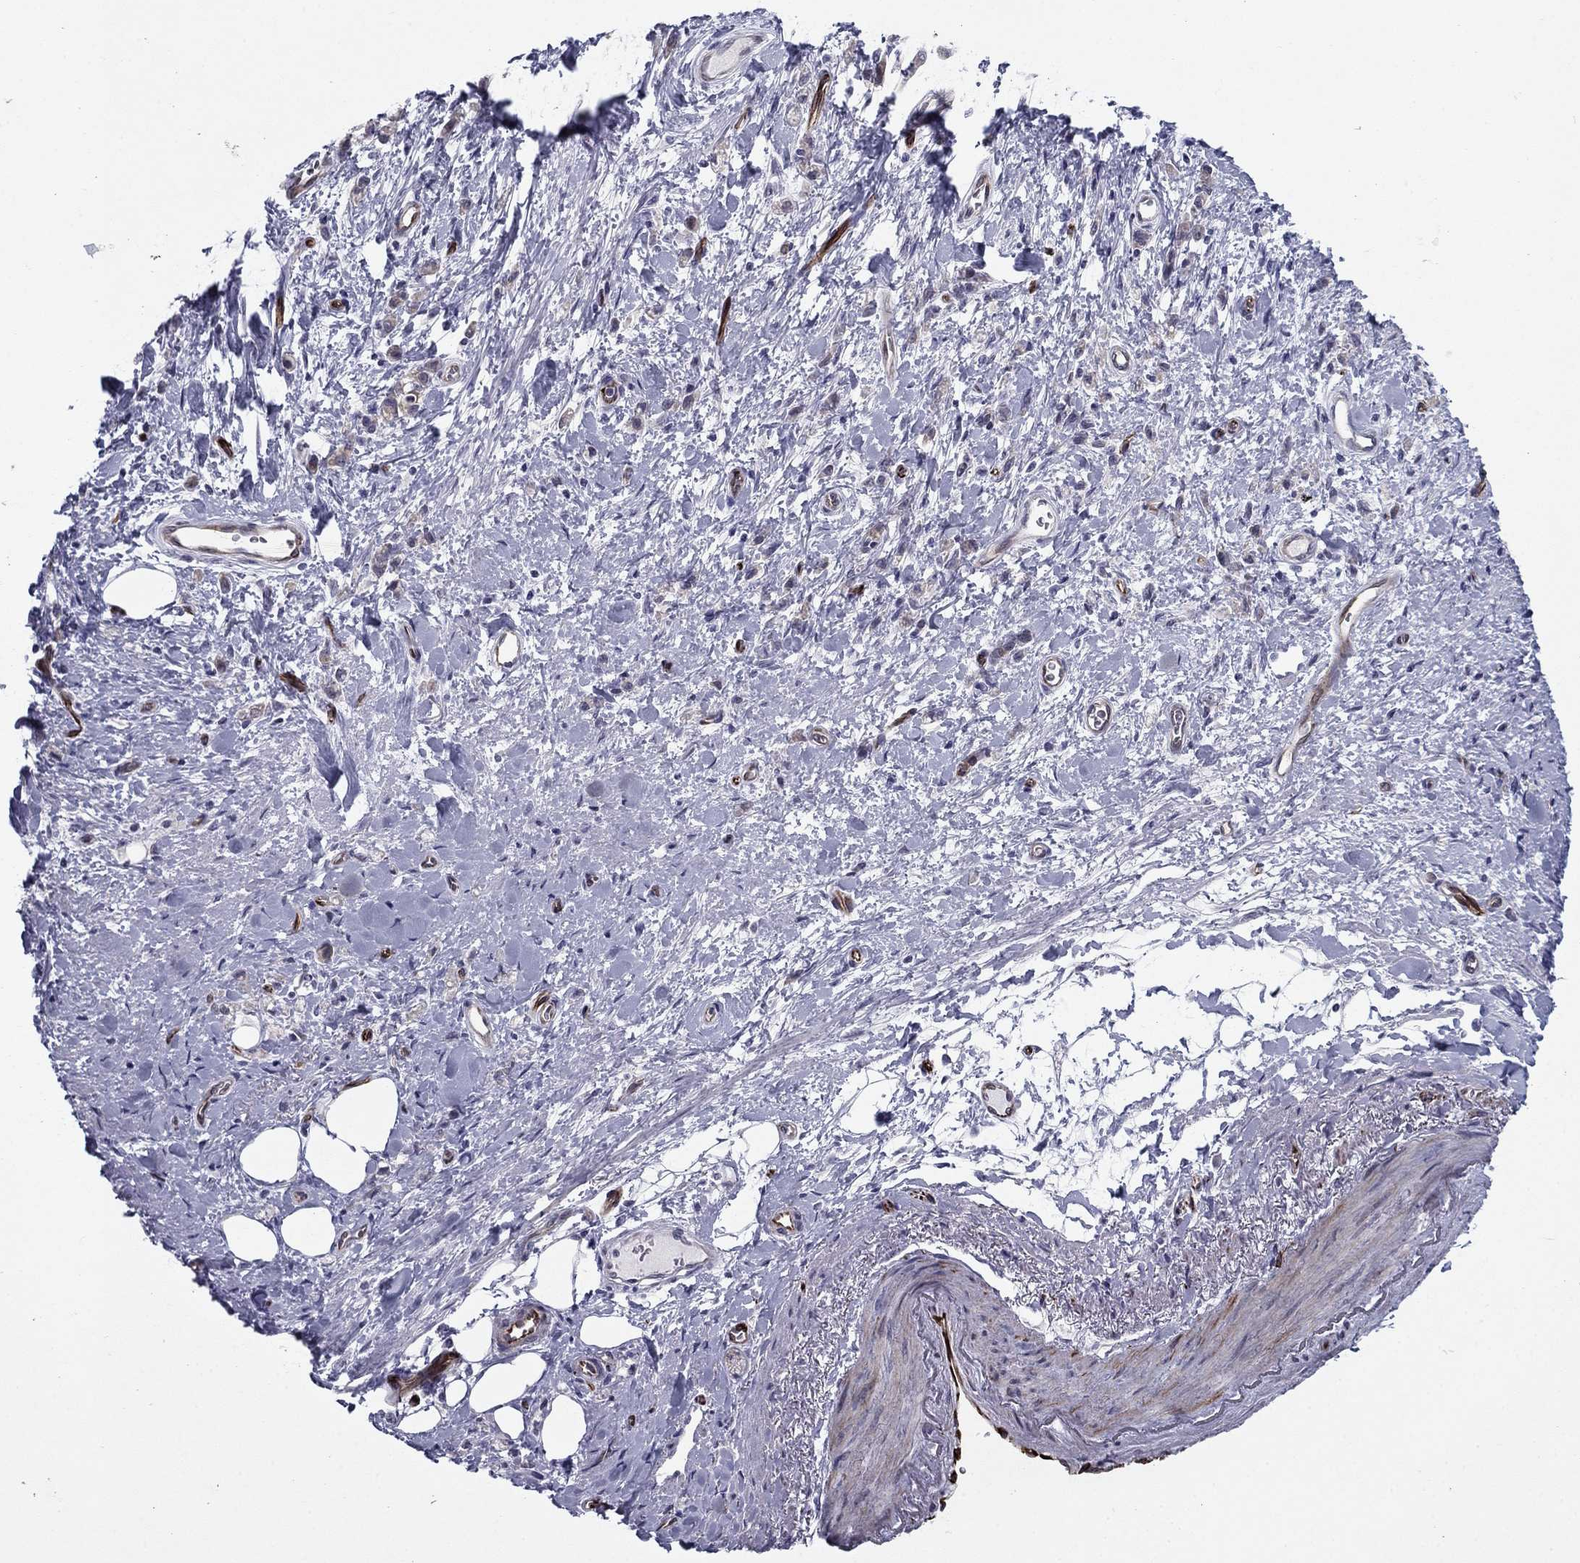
{"staining": {"intensity": "negative", "quantity": "none", "location": "none"}, "tissue": "stomach cancer", "cell_type": "Tumor cells", "image_type": "cancer", "snomed": [{"axis": "morphology", "description": "Adenocarcinoma, NOS"}, {"axis": "topography", "description": "Stomach"}], "caption": "Protein analysis of adenocarcinoma (stomach) exhibits no significant expression in tumor cells. (DAB immunohistochemistry (IHC), high magnification).", "gene": "ANKS4B", "patient": {"sex": "male", "age": 77}}